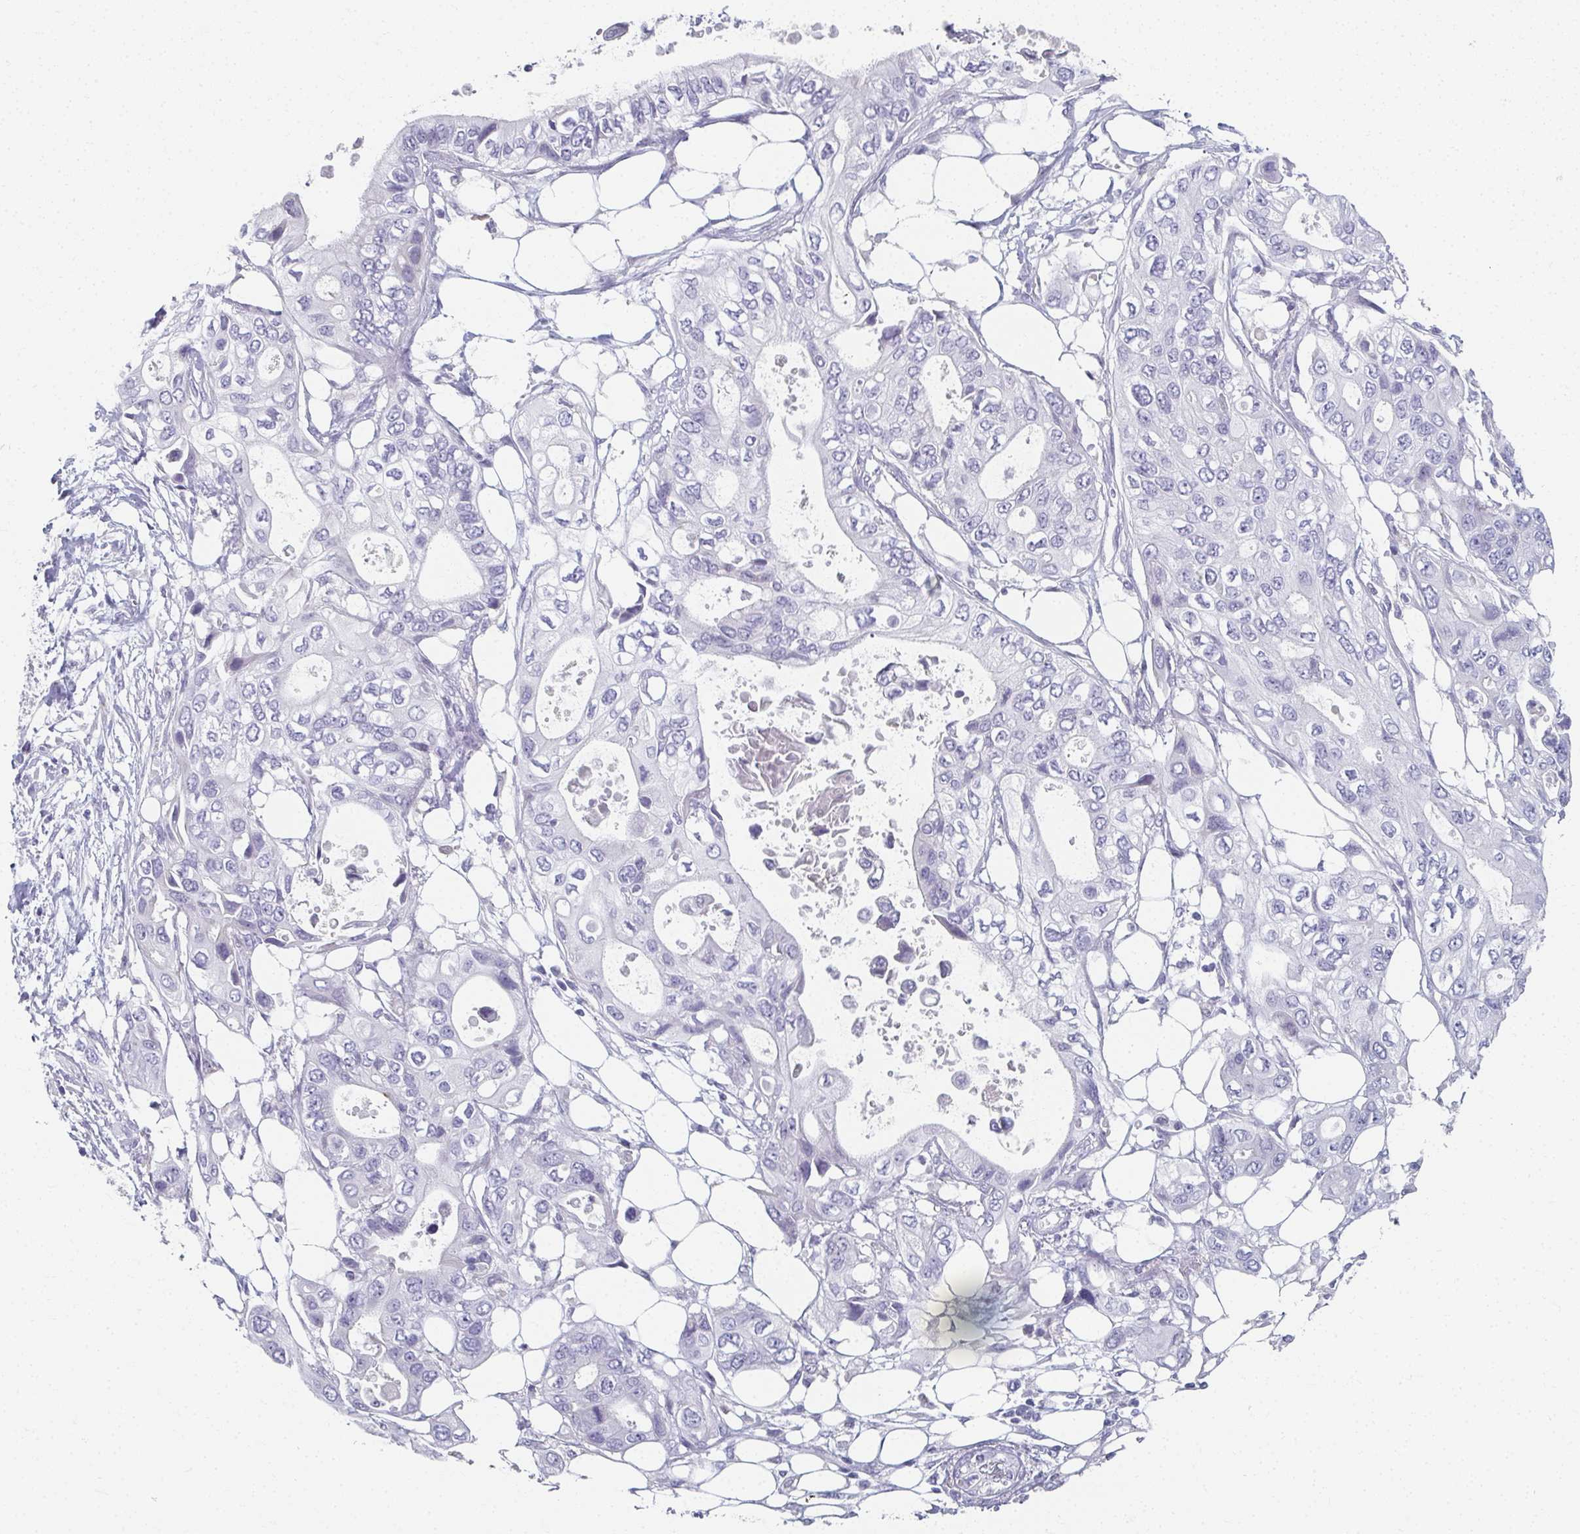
{"staining": {"intensity": "negative", "quantity": "none", "location": "none"}, "tissue": "pancreatic cancer", "cell_type": "Tumor cells", "image_type": "cancer", "snomed": [{"axis": "morphology", "description": "Adenocarcinoma, NOS"}, {"axis": "topography", "description": "Pancreas"}], "caption": "High power microscopy micrograph of an IHC photomicrograph of pancreatic adenocarcinoma, revealing no significant positivity in tumor cells. (Stains: DAB (3,3'-diaminobenzidine) immunohistochemistry with hematoxylin counter stain, Microscopy: brightfield microscopy at high magnification).", "gene": "CAMKV", "patient": {"sex": "female", "age": 63}}